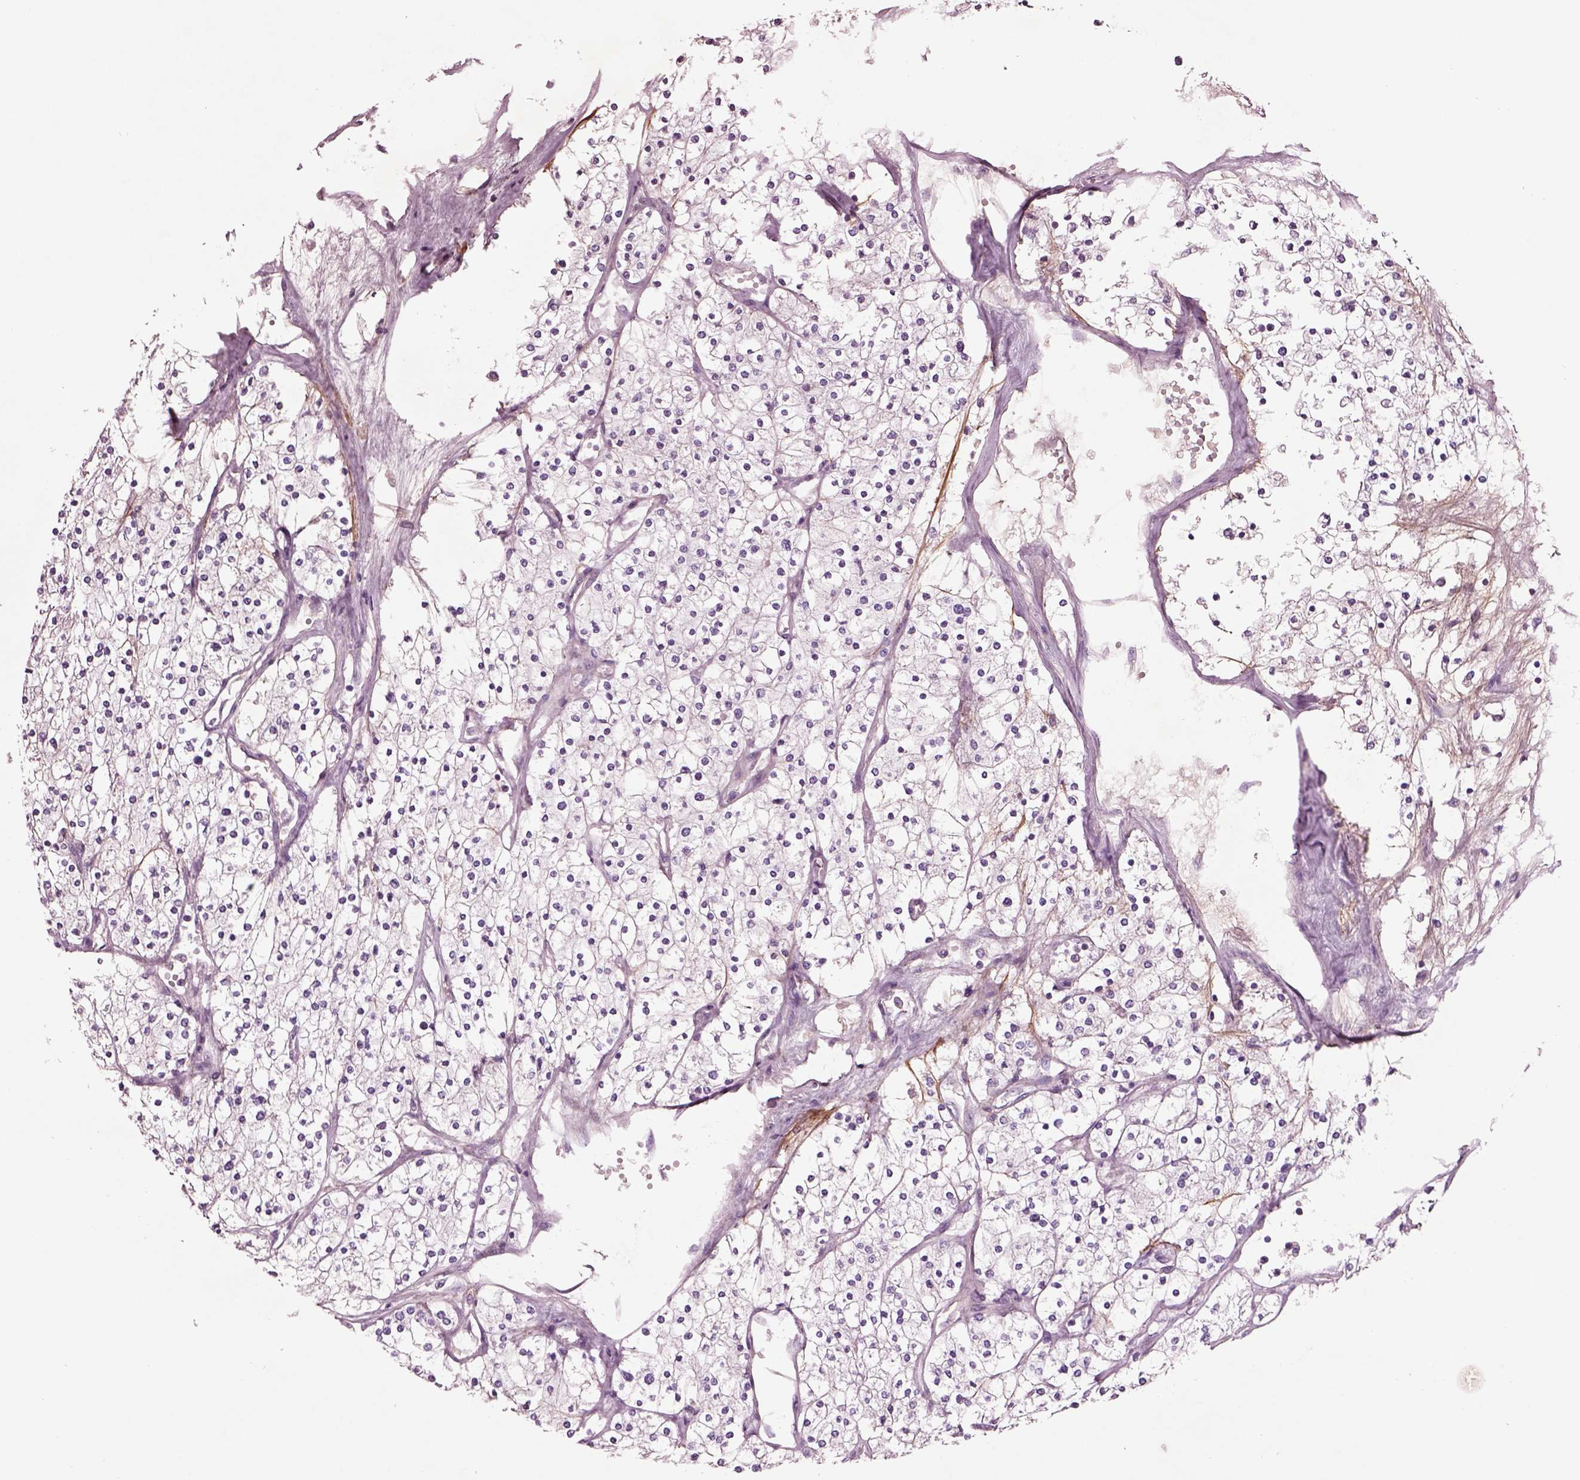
{"staining": {"intensity": "negative", "quantity": "none", "location": "none"}, "tissue": "renal cancer", "cell_type": "Tumor cells", "image_type": "cancer", "snomed": [{"axis": "morphology", "description": "Adenocarcinoma, NOS"}, {"axis": "topography", "description": "Kidney"}], "caption": "DAB (3,3'-diaminobenzidine) immunohistochemical staining of human renal cancer (adenocarcinoma) demonstrates no significant staining in tumor cells. (Stains: DAB immunohistochemistry (IHC) with hematoxylin counter stain, Microscopy: brightfield microscopy at high magnification).", "gene": "SEC23A", "patient": {"sex": "male", "age": 80}}